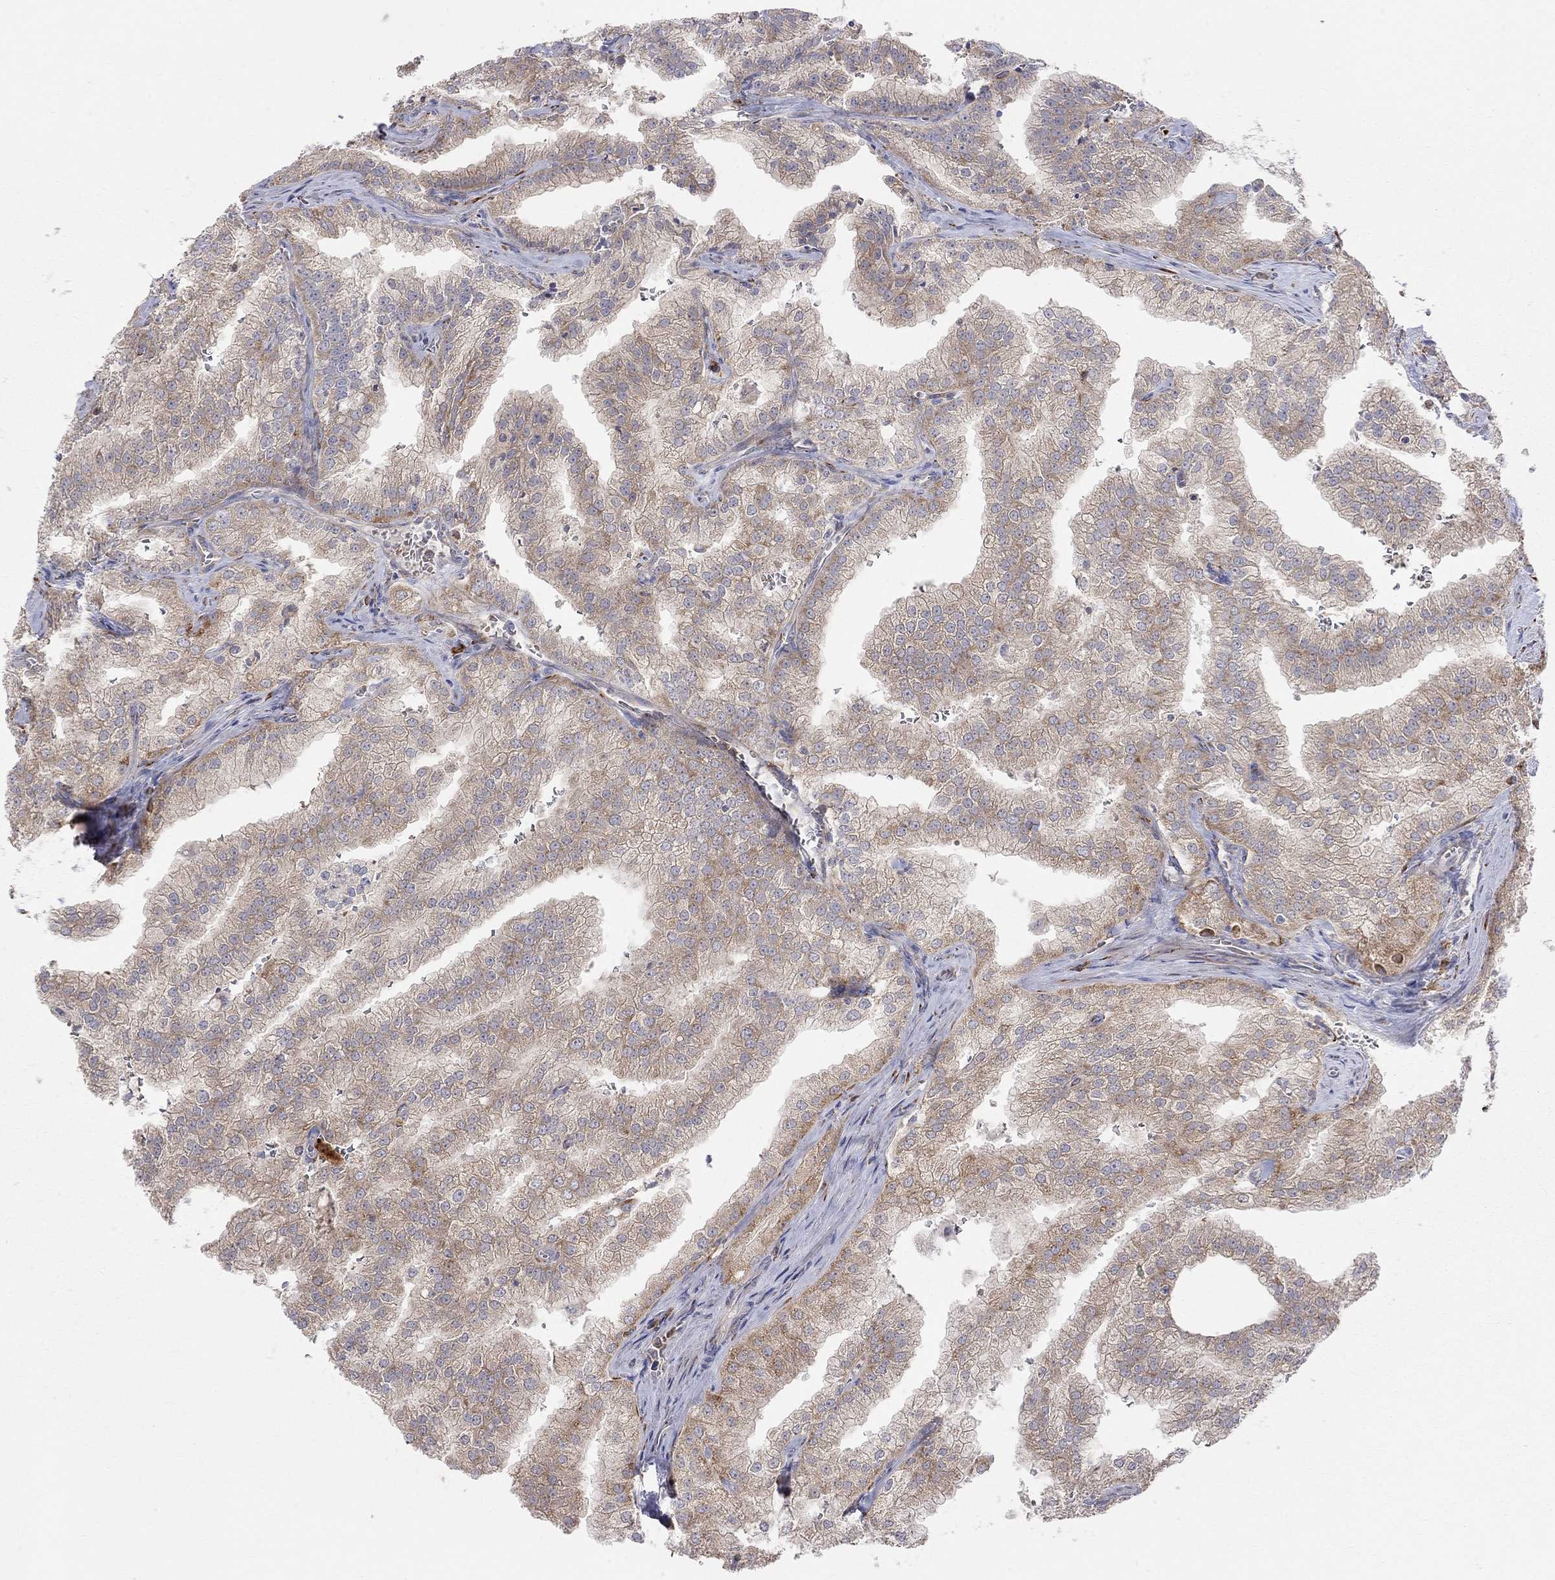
{"staining": {"intensity": "weak", "quantity": "25%-75%", "location": "cytoplasmic/membranous"}, "tissue": "prostate cancer", "cell_type": "Tumor cells", "image_type": "cancer", "snomed": [{"axis": "morphology", "description": "Adenocarcinoma, NOS"}, {"axis": "topography", "description": "Prostate"}], "caption": "This photomicrograph exhibits adenocarcinoma (prostate) stained with IHC to label a protein in brown. The cytoplasmic/membranous of tumor cells show weak positivity for the protein. Nuclei are counter-stained blue.", "gene": "CASTOR1", "patient": {"sex": "male", "age": 70}}